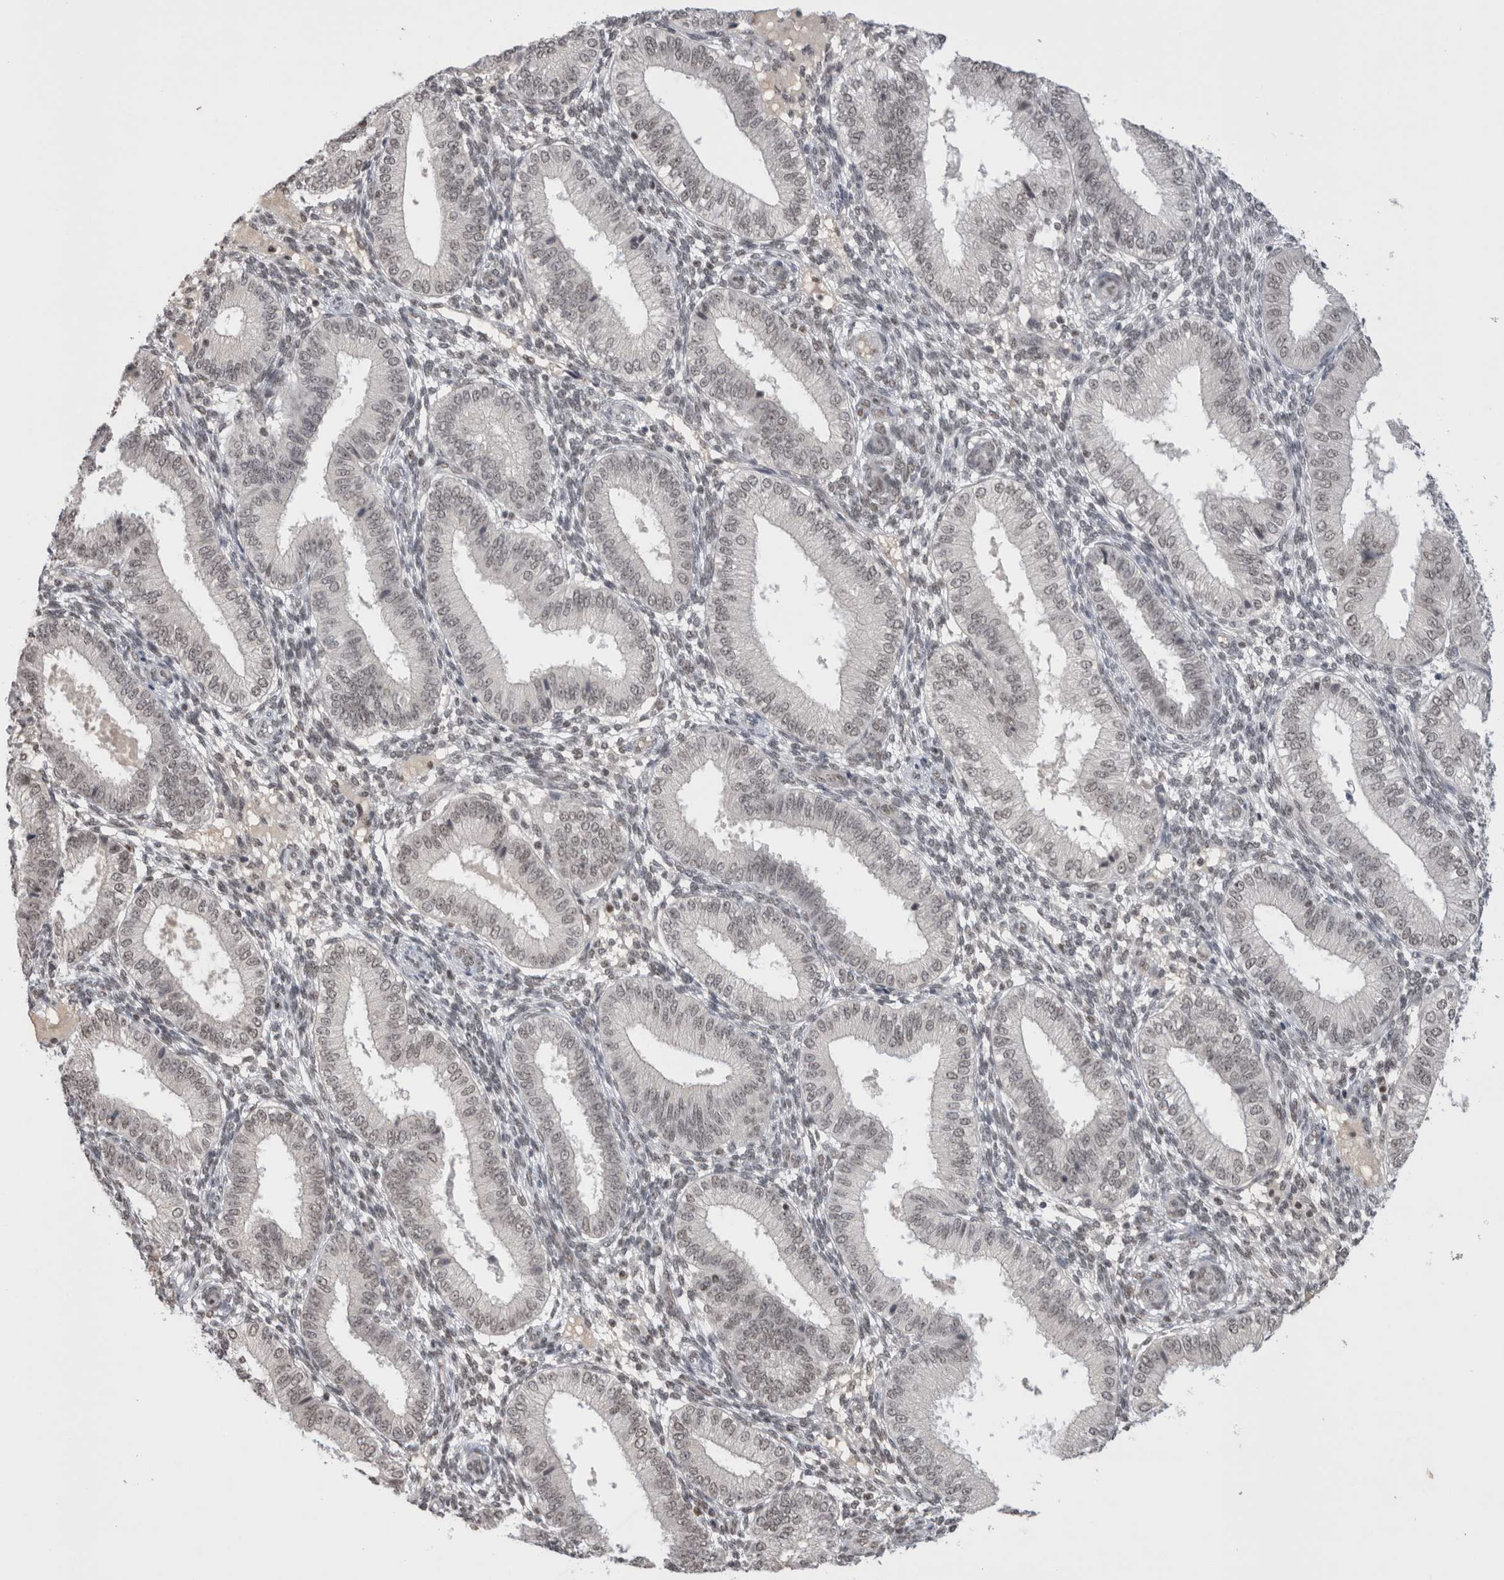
{"staining": {"intensity": "moderate", "quantity": "<25%", "location": "nuclear"}, "tissue": "endometrium", "cell_type": "Cells in endometrial stroma", "image_type": "normal", "snomed": [{"axis": "morphology", "description": "Normal tissue, NOS"}, {"axis": "topography", "description": "Endometrium"}], "caption": "Endometrium stained with IHC demonstrates moderate nuclear expression in about <25% of cells in endometrial stroma.", "gene": "DAXX", "patient": {"sex": "female", "age": 39}}